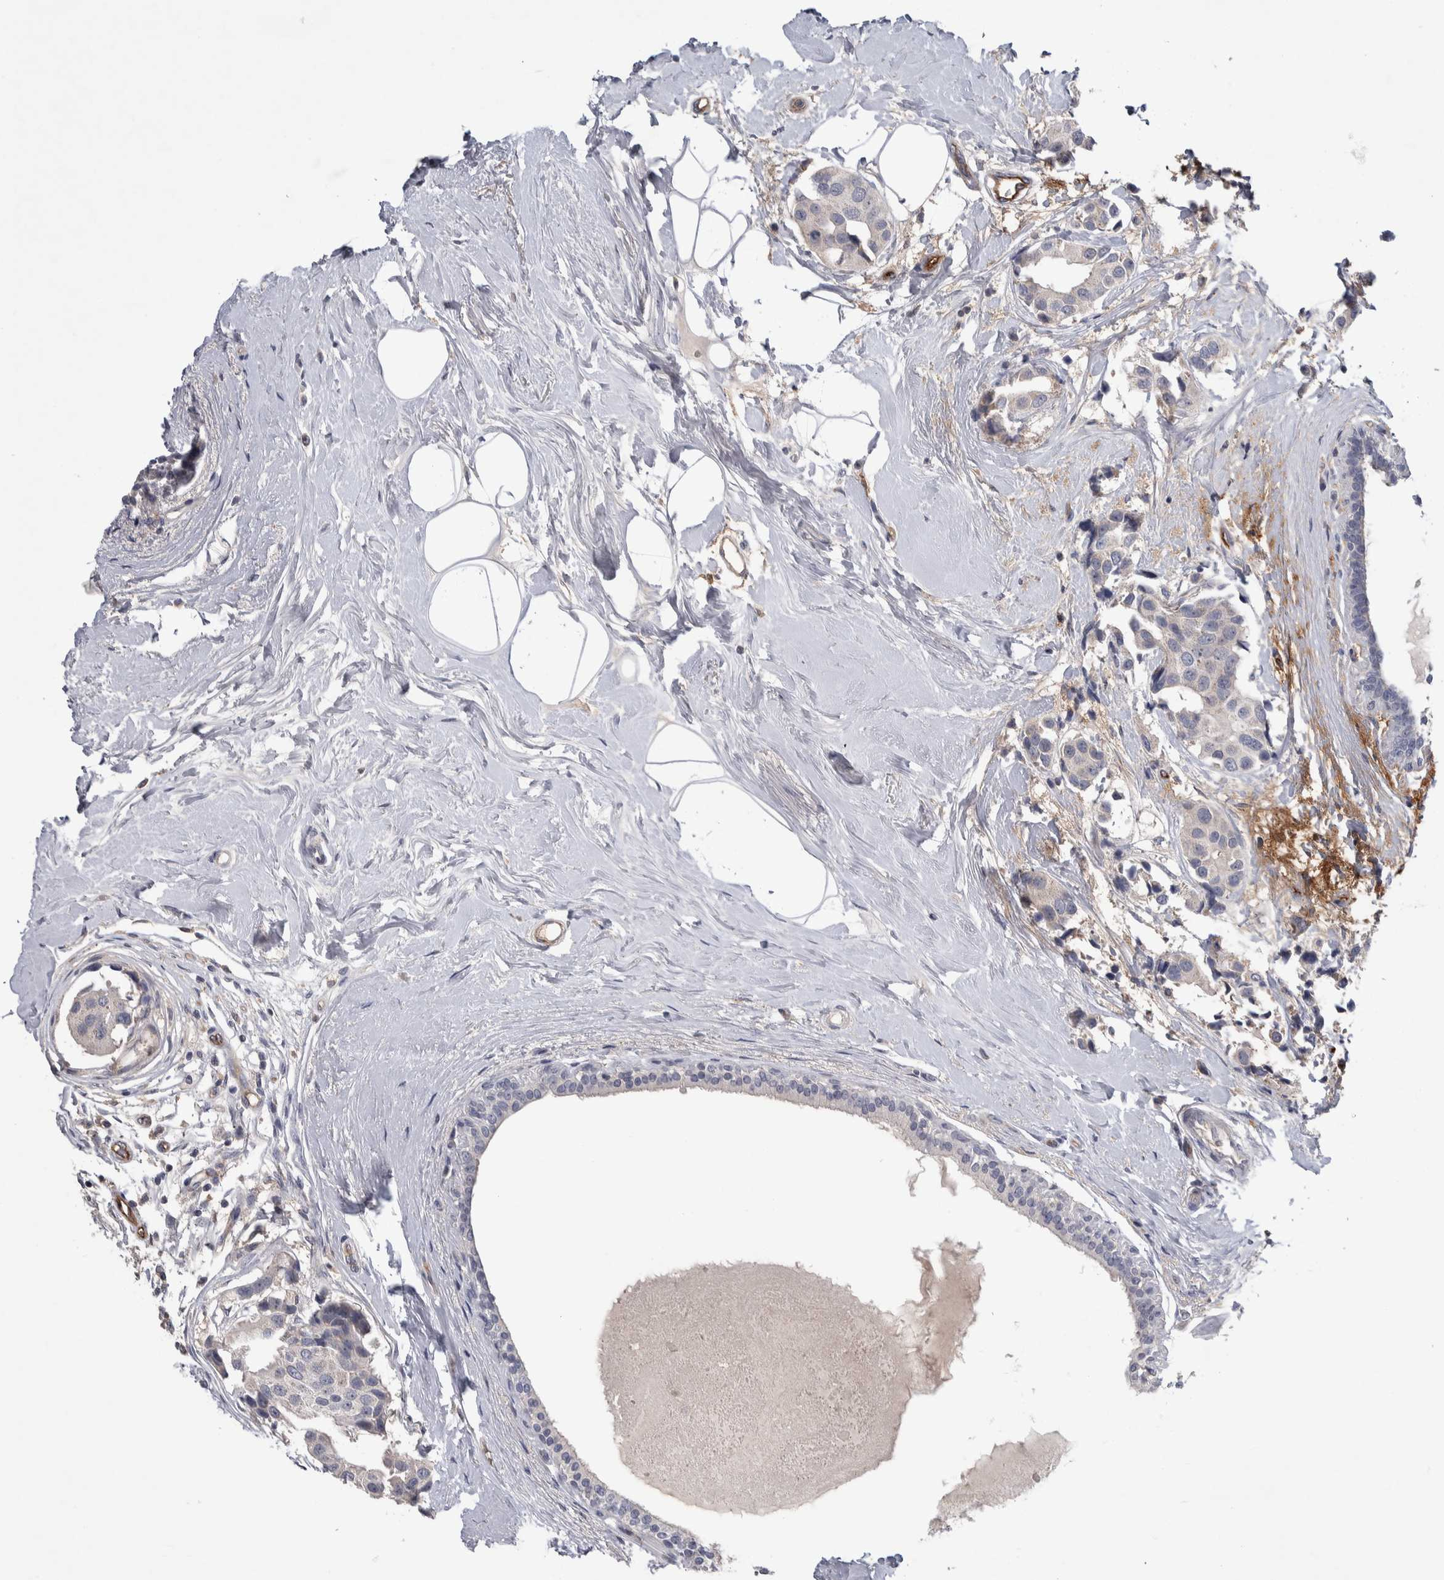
{"staining": {"intensity": "negative", "quantity": "none", "location": "none"}, "tissue": "breast cancer", "cell_type": "Tumor cells", "image_type": "cancer", "snomed": [{"axis": "morphology", "description": "Normal tissue, NOS"}, {"axis": "morphology", "description": "Duct carcinoma"}, {"axis": "topography", "description": "Breast"}], "caption": "Immunohistochemistry (IHC) micrograph of neoplastic tissue: human intraductal carcinoma (breast) stained with DAB shows no significant protein positivity in tumor cells.", "gene": "CEP131", "patient": {"sex": "female", "age": 39}}